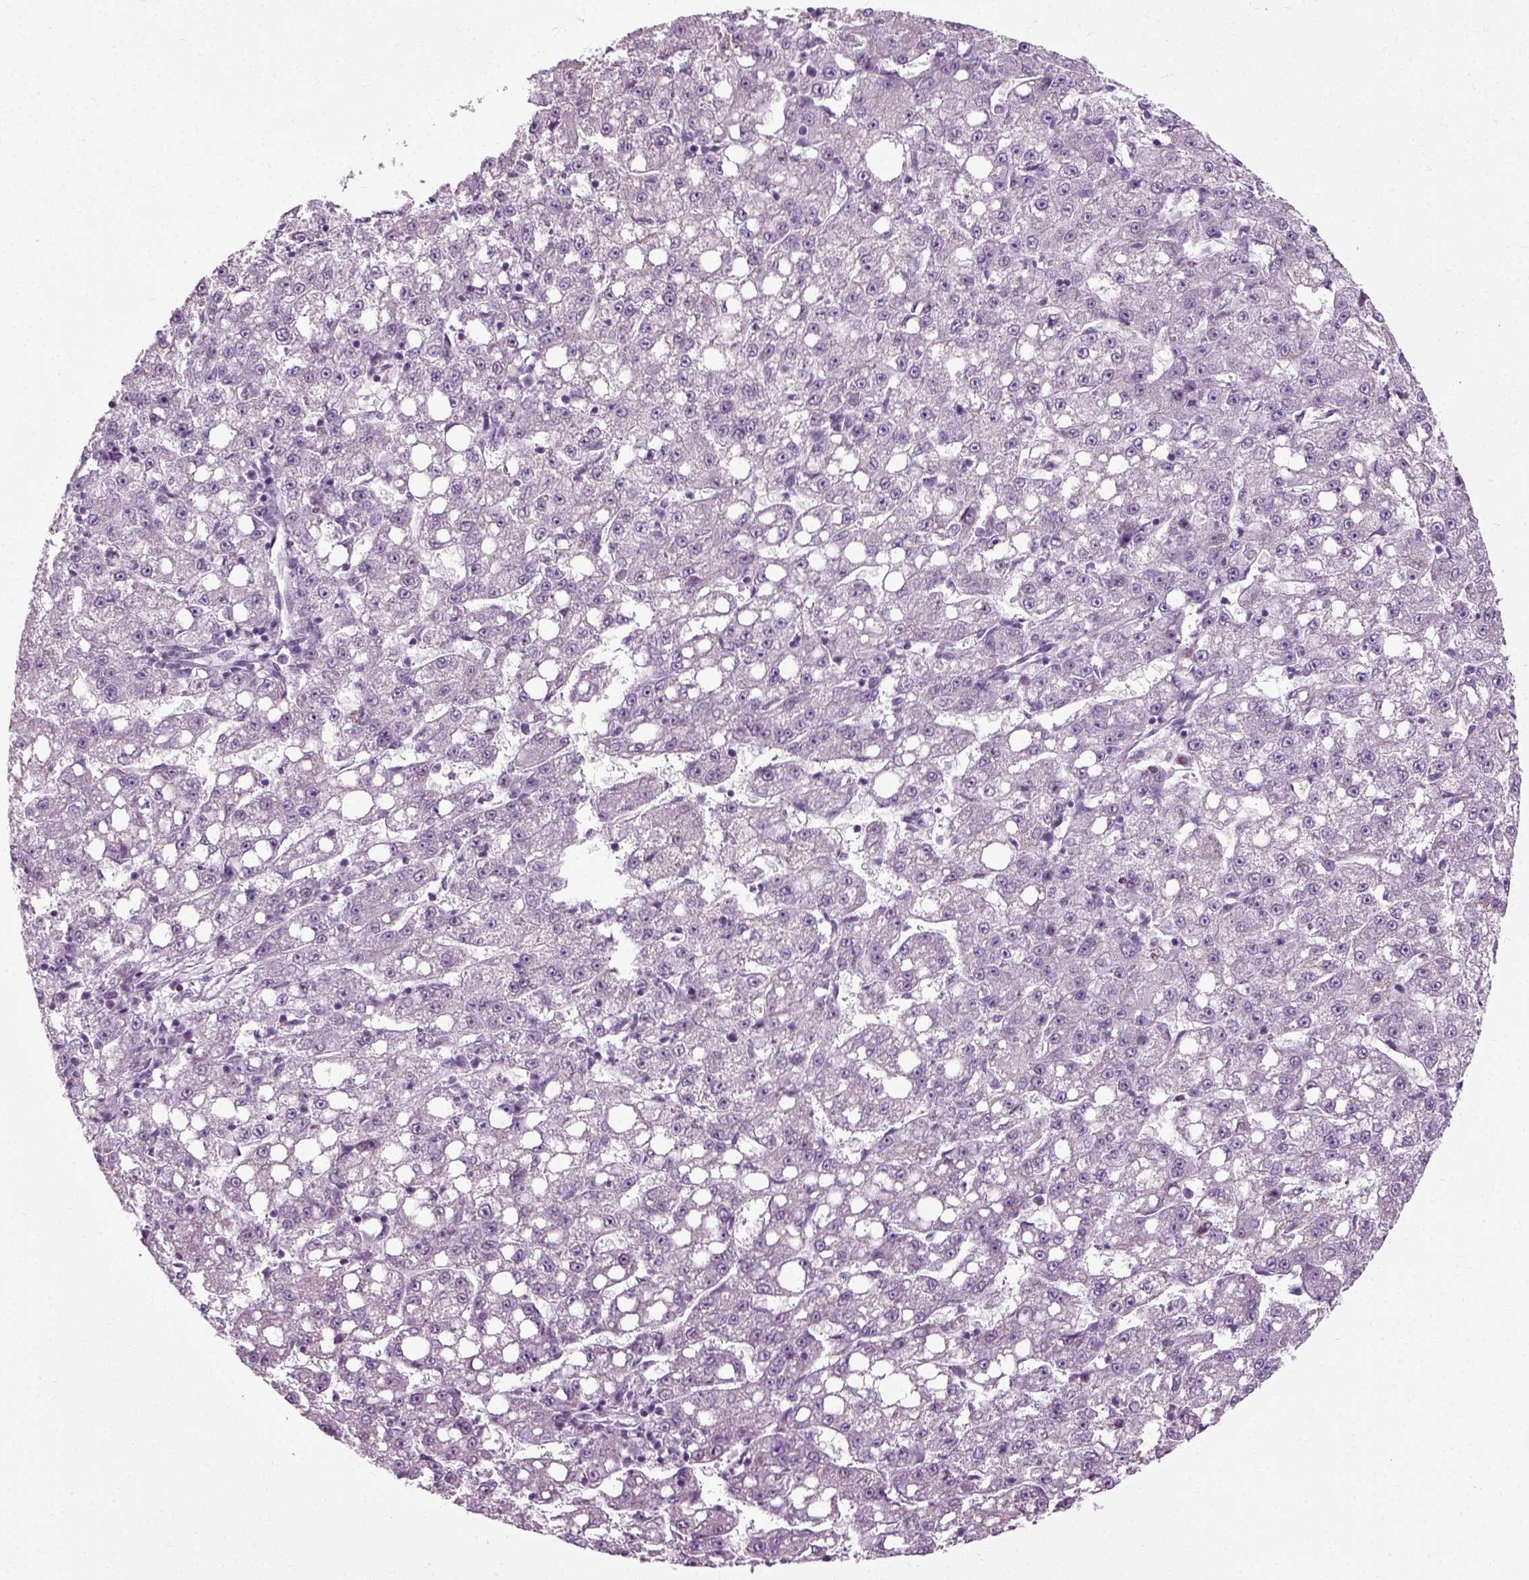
{"staining": {"intensity": "negative", "quantity": "none", "location": "none"}, "tissue": "liver cancer", "cell_type": "Tumor cells", "image_type": "cancer", "snomed": [{"axis": "morphology", "description": "Carcinoma, Hepatocellular, NOS"}, {"axis": "topography", "description": "Liver"}], "caption": "Tumor cells are negative for protein expression in human hepatocellular carcinoma (liver). Nuclei are stained in blue.", "gene": "SCG5", "patient": {"sex": "female", "age": 65}}